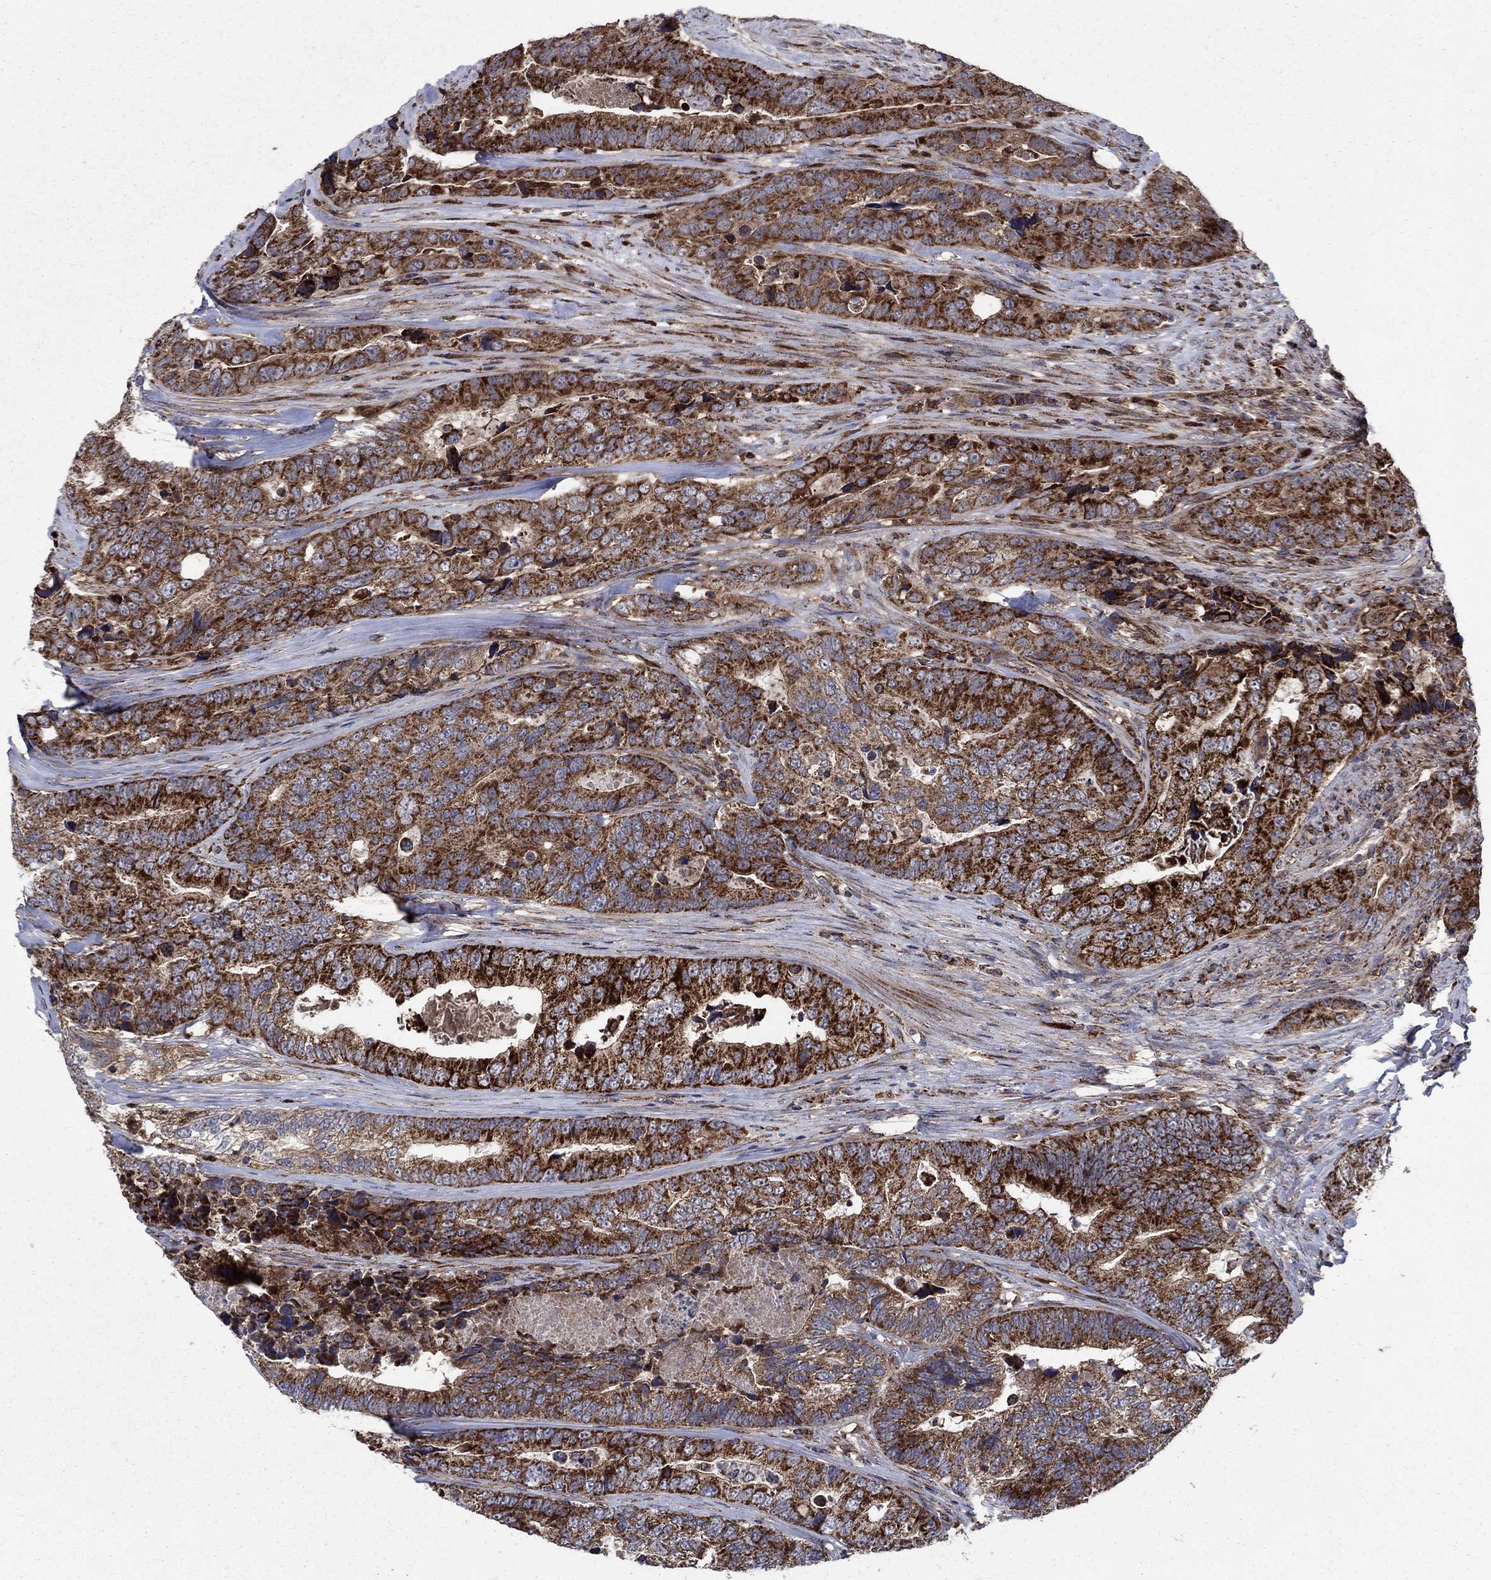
{"staining": {"intensity": "strong", "quantity": ">75%", "location": "cytoplasmic/membranous"}, "tissue": "colorectal cancer", "cell_type": "Tumor cells", "image_type": "cancer", "snomed": [{"axis": "morphology", "description": "Adenocarcinoma, NOS"}, {"axis": "topography", "description": "Colon"}], "caption": "Strong cytoplasmic/membranous staining is present in about >75% of tumor cells in adenocarcinoma (colorectal).", "gene": "RNF19B", "patient": {"sex": "female", "age": 72}}